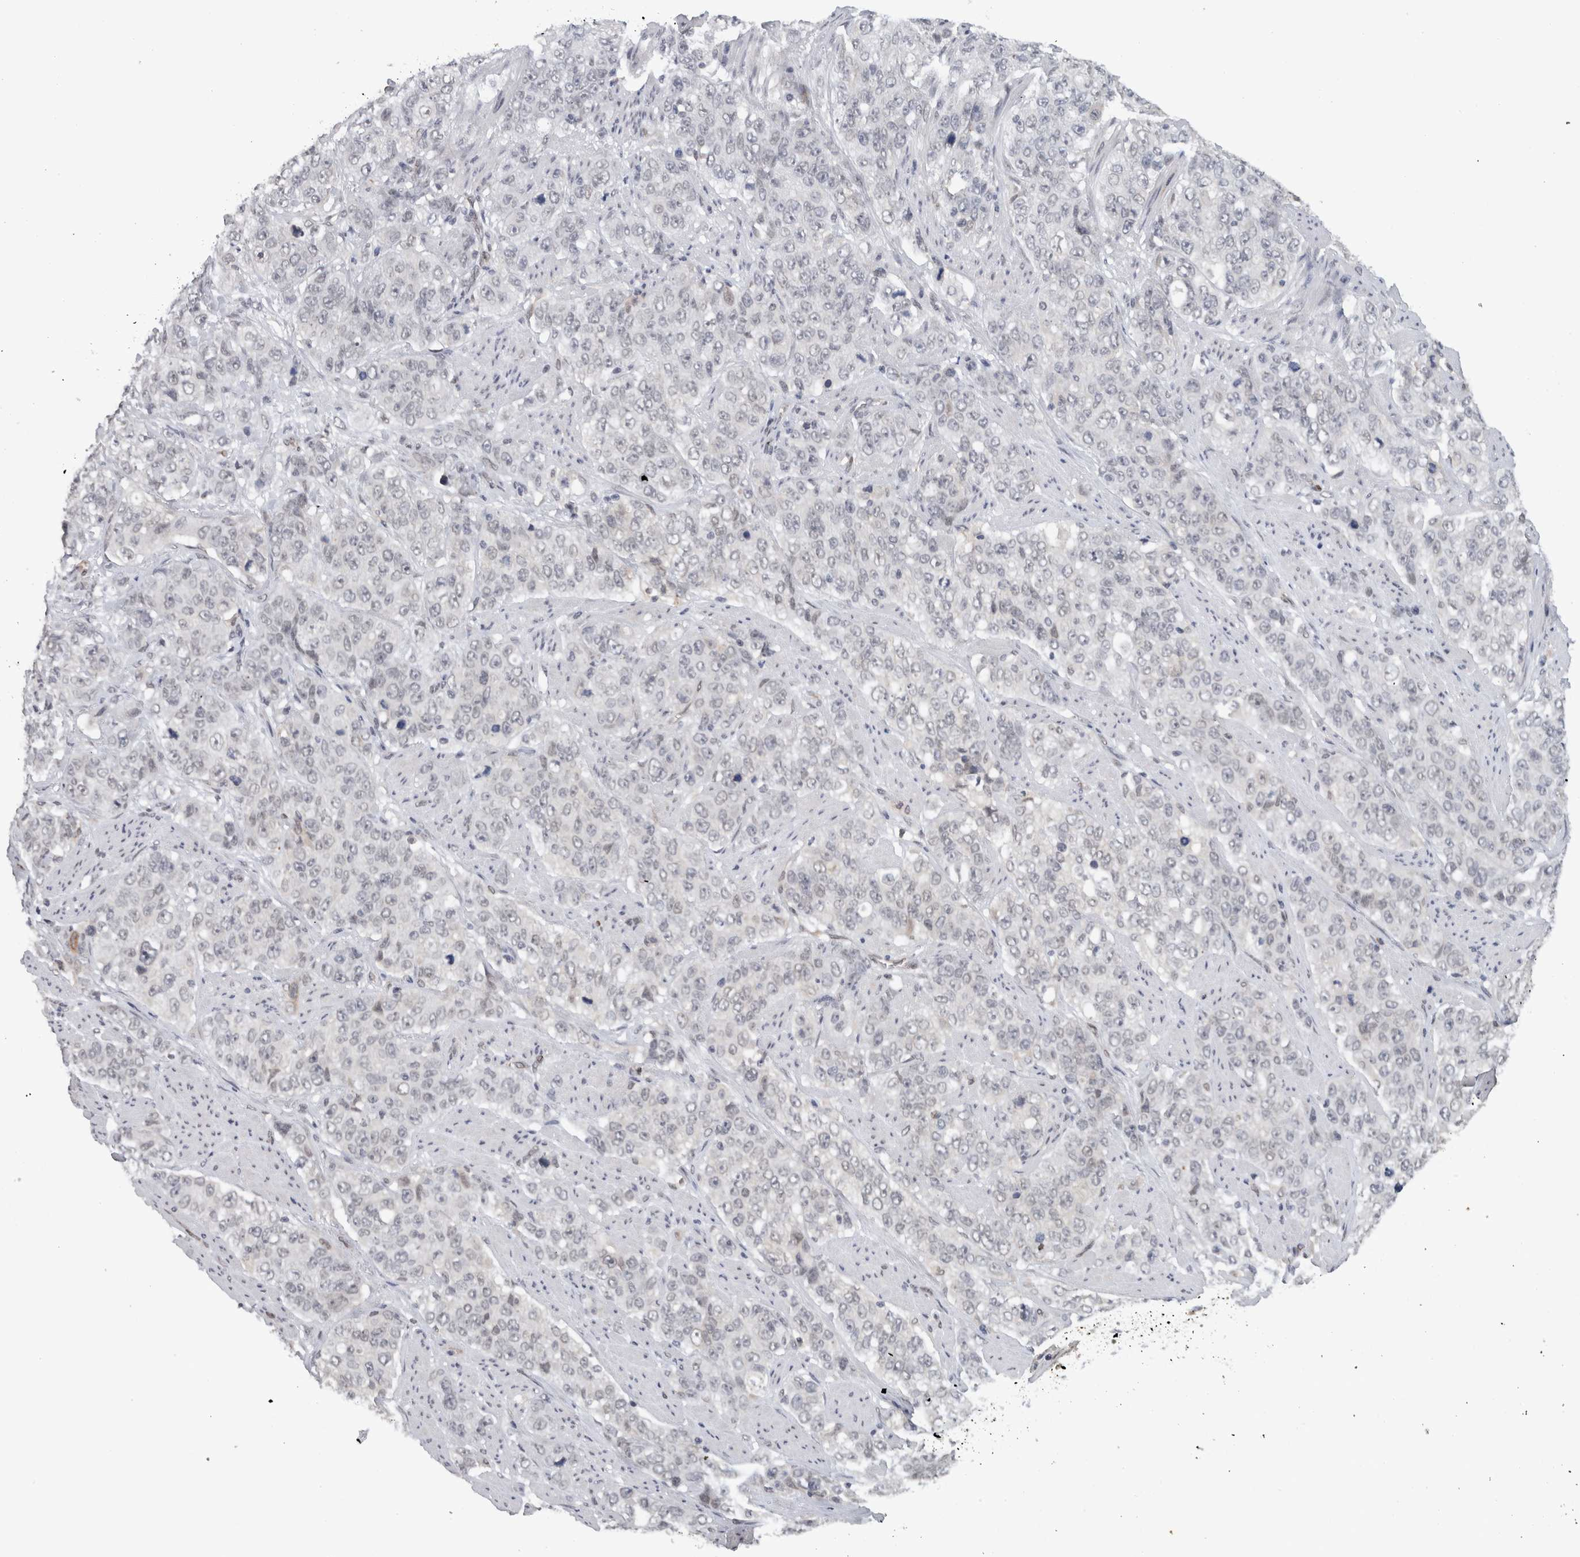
{"staining": {"intensity": "negative", "quantity": "none", "location": "none"}, "tissue": "stomach cancer", "cell_type": "Tumor cells", "image_type": "cancer", "snomed": [{"axis": "morphology", "description": "Adenocarcinoma, NOS"}, {"axis": "topography", "description": "Stomach"}], "caption": "Immunohistochemical staining of stomach adenocarcinoma shows no significant positivity in tumor cells. (DAB immunohistochemistry (IHC) visualized using brightfield microscopy, high magnification).", "gene": "PRXL2A", "patient": {"sex": "male", "age": 48}}